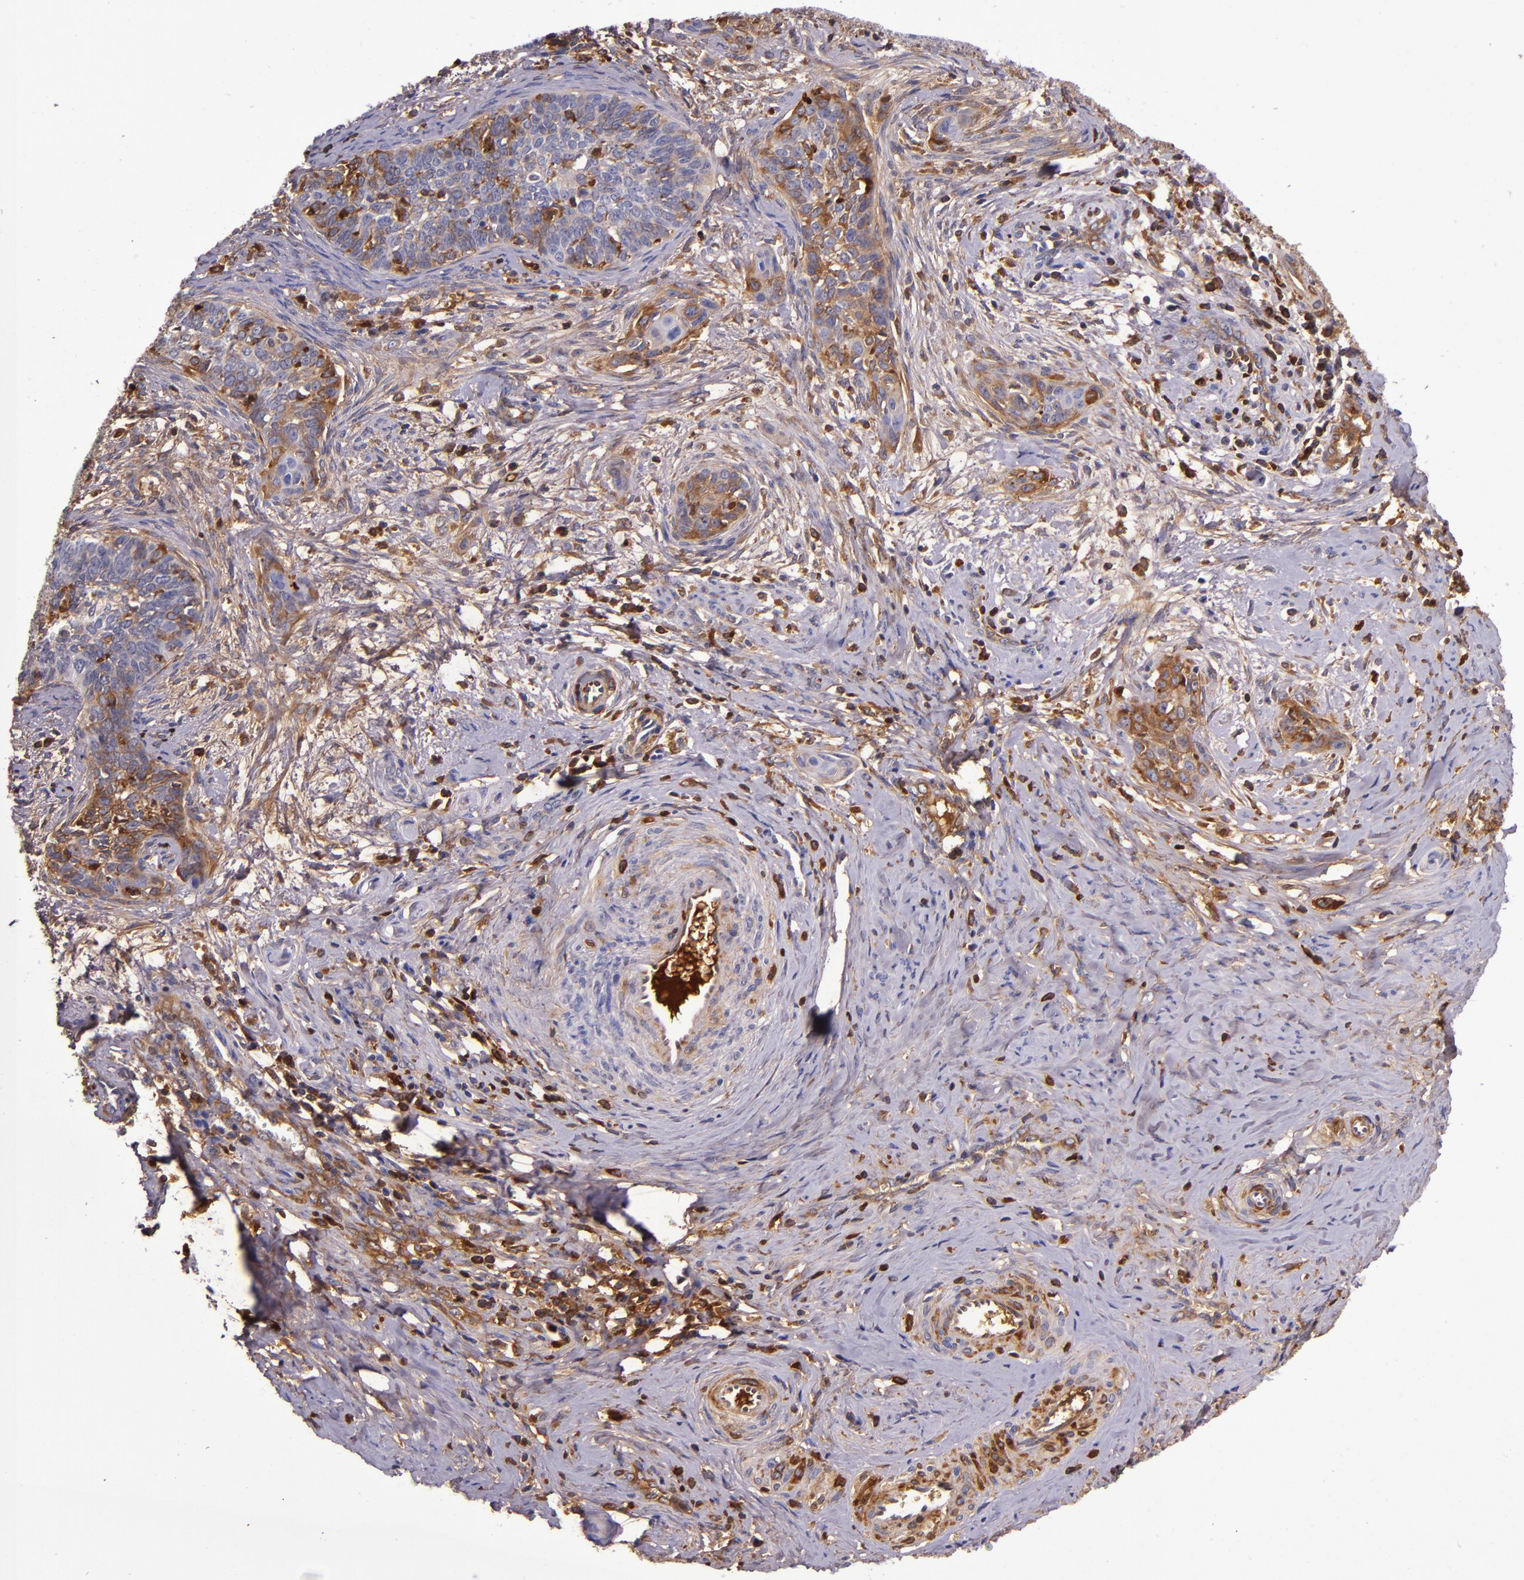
{"staining": {"intensity": "moderate", "quantity": "25%-75%", "location": "cytoplasmic/membranous"}, "tissue": "cervical cancer", "cell_type": "Tumor cells", "image_type": "cancer", "snomed": [{"axis": "morphology", "description": "Squamous cell carcinoma, NOS"}, {"axis": "topography", "description": "Cervix"}], "caption": "A histopathology image of human cervical cancer stained for a protein exhibits moderate cytoplasmic/membranous brown staining in tumor cells.", "gene": "CLEC3B", "patient": {"sex": "female", "age": 33}}